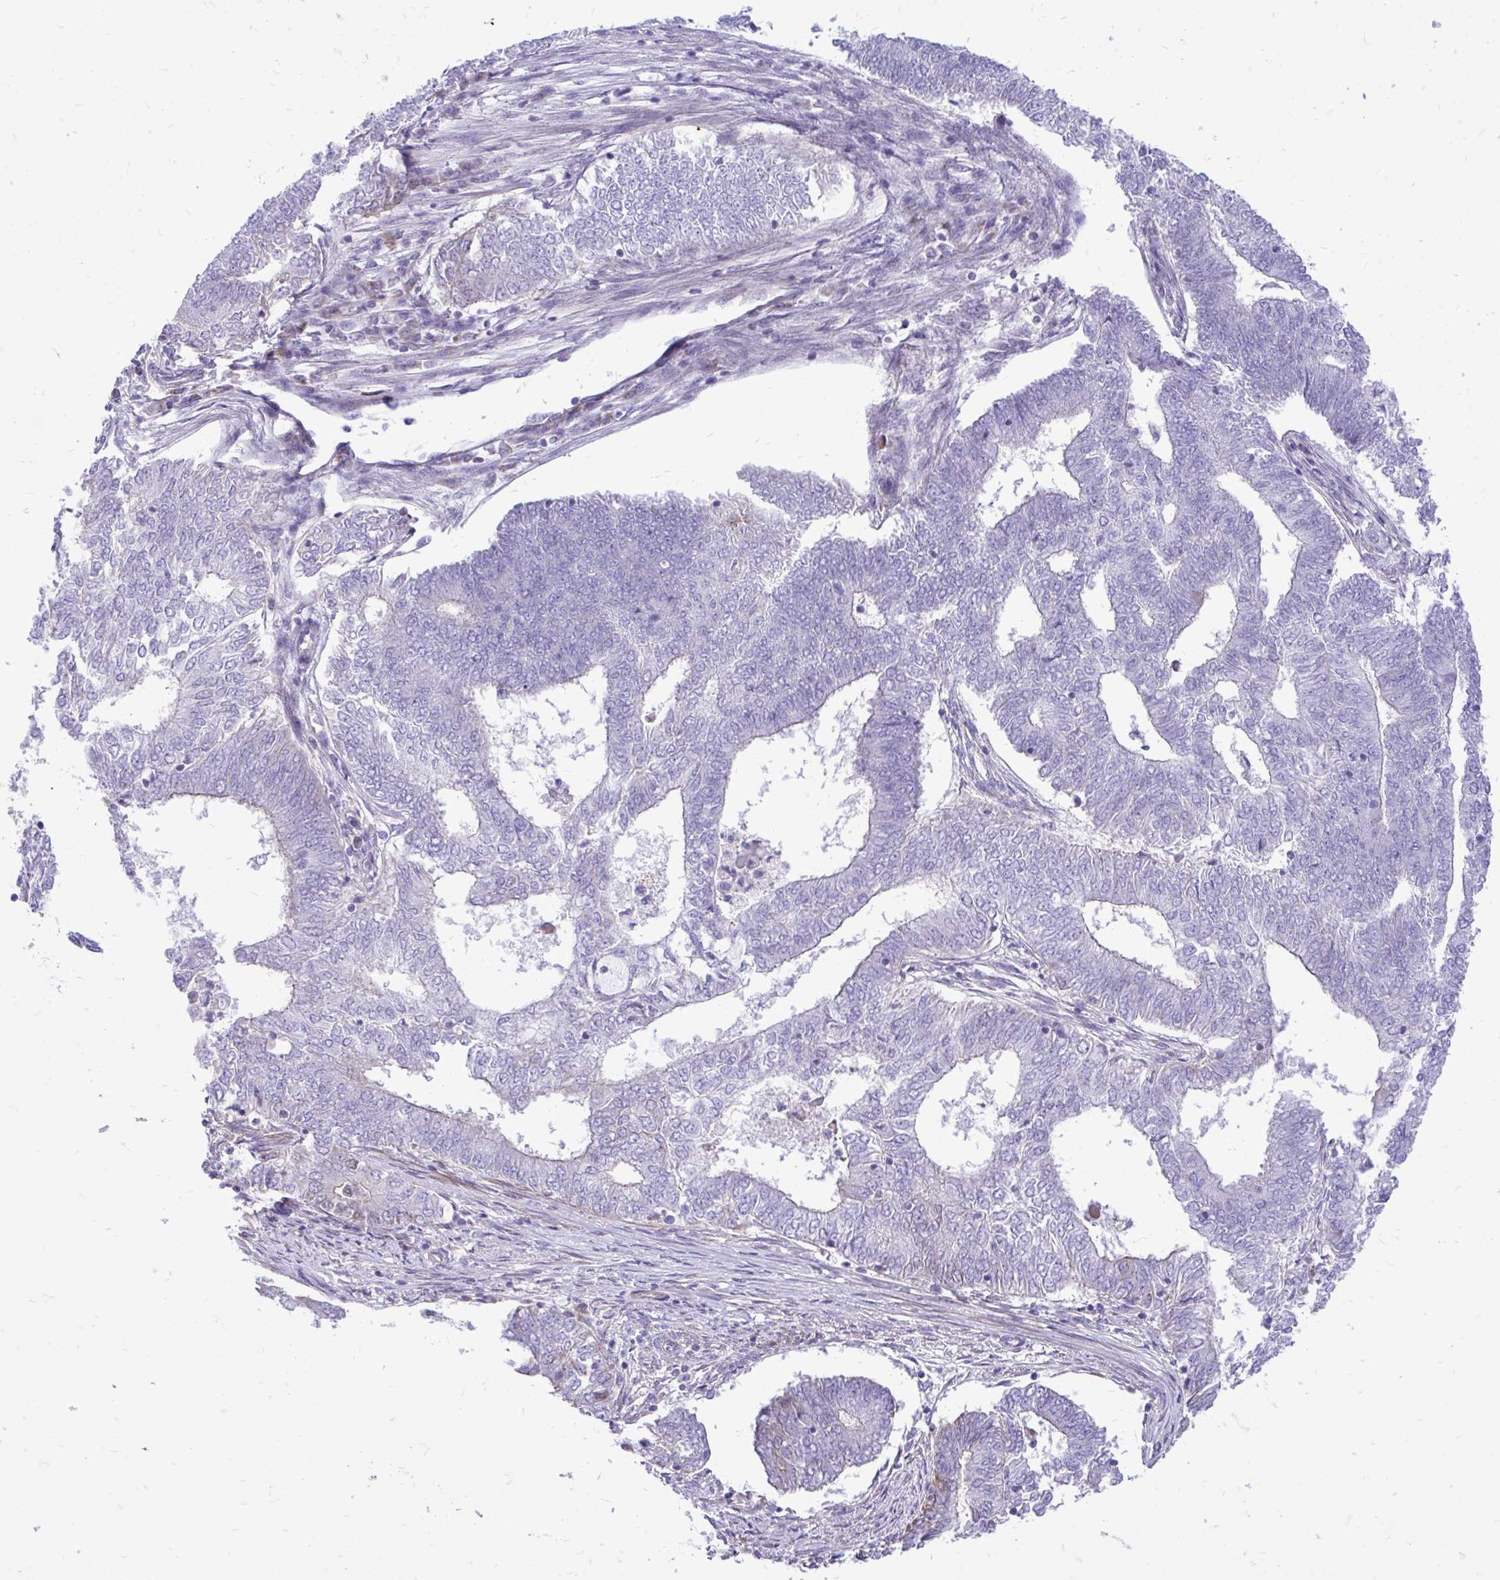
{"staining": {"intensity": "negative", "quantity": "none", "location": "none"}, "tissue": "endometrial cancer", "cell_type": "Tumor cells", "image_type": "cancer", "snomed": [{"axis": "morphology", "description": "Adenocarcinoma, NOS"}, {"axis": "topography", "description": "Endometrium"}], "caption": "IHC of endometrial cancer exhibits no staining in tumor cells. Brightfield microscopy of immunohistochemistry stained with DAB (brown) and hematoxylin (blue), captured at high magnification.", "gene": "ATP13A2", "patient": {"sex": "female", "age": 62}}